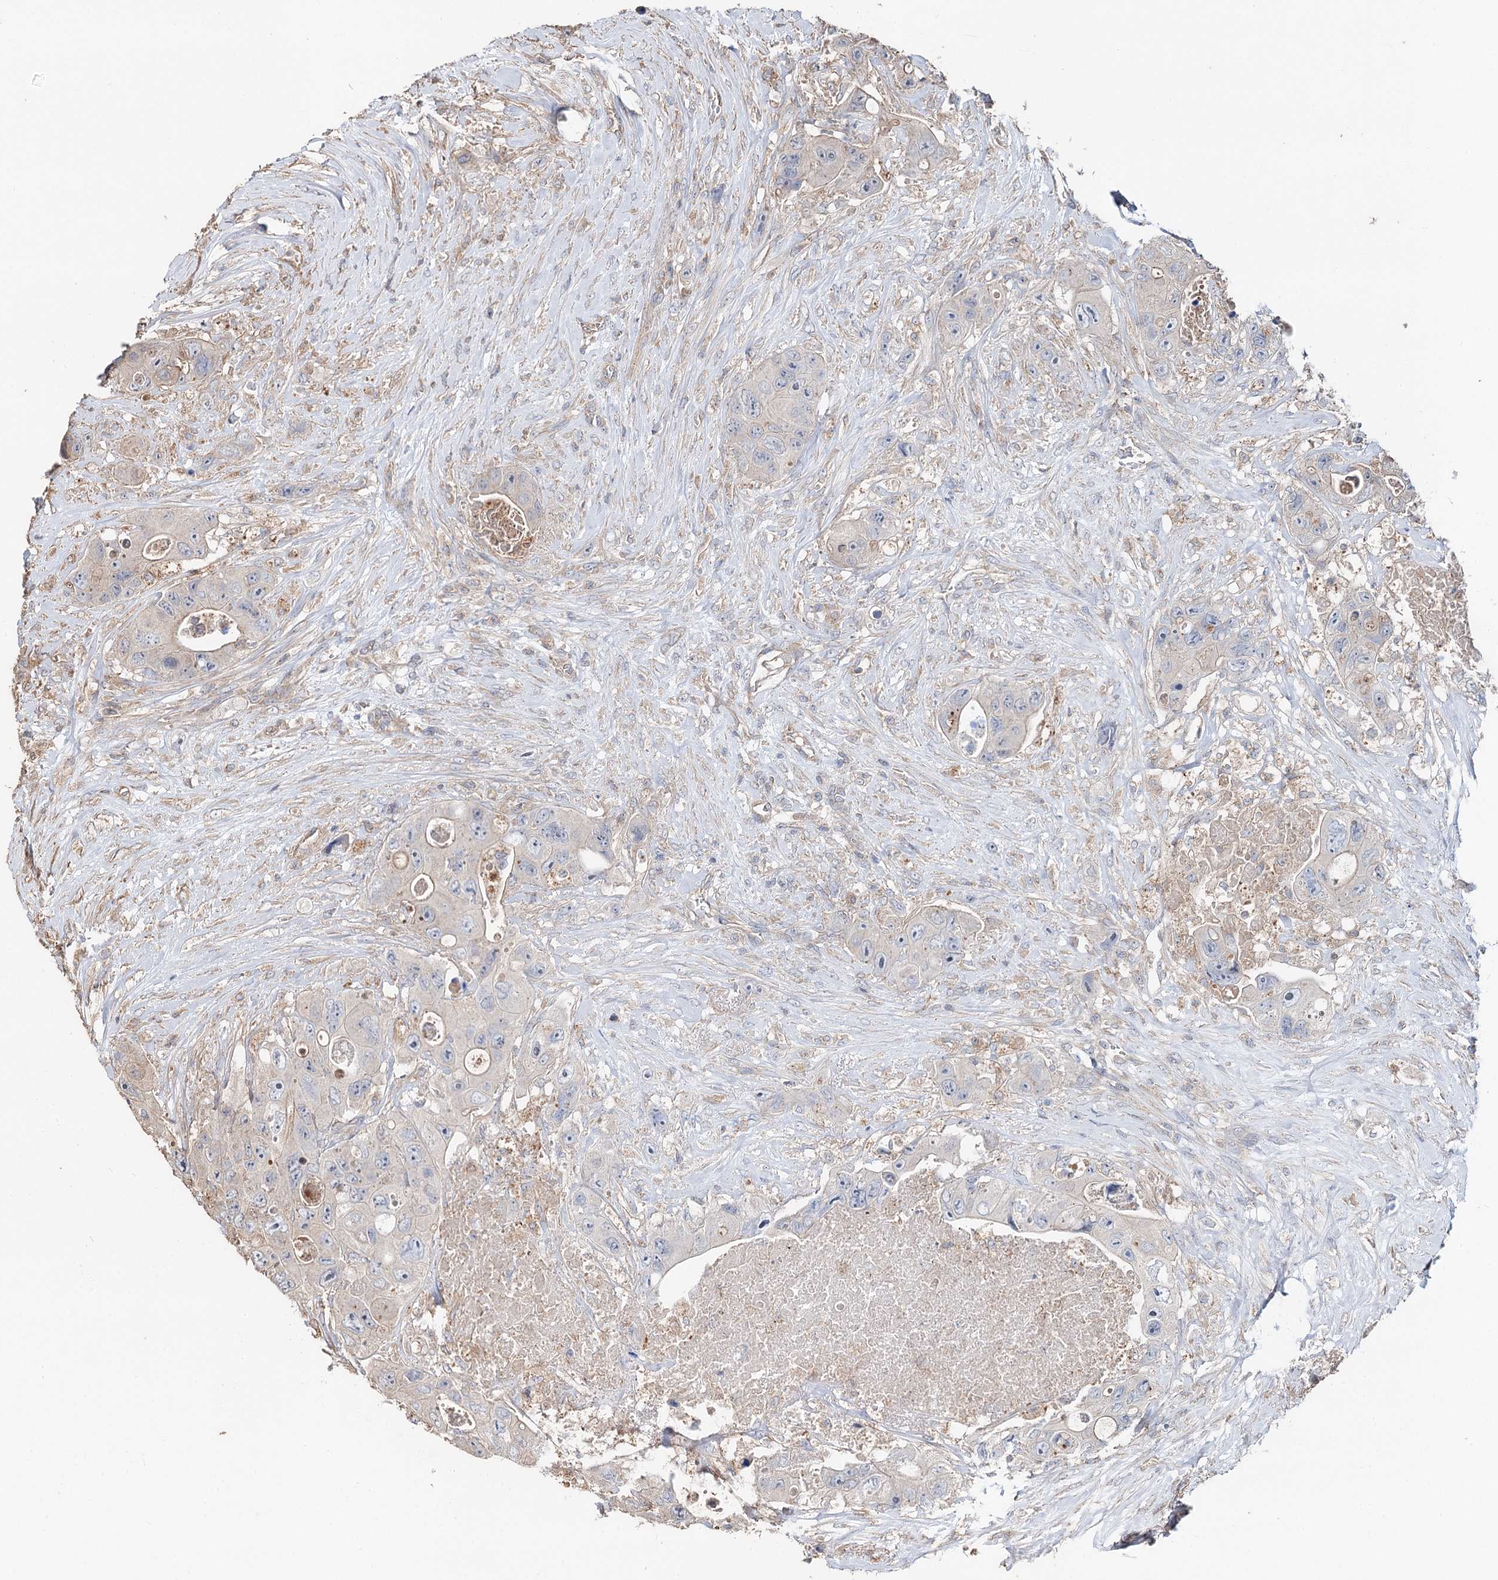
{"staining": {"intensity": "negative", "quantity": "none", "location": "none"}, "tissue": "colorectal cancer", "cell_type": "Tumor cells", "image_type": "cancer", "snomed": [{"axis": "morphology", "description": "Adenocarcinoma, NOS"}, {"axis": "topography", "description": "Colon"}], "caption": "Adenocarcinoma (colorectal) stained for a protein using immunohistochemistry (IHC) displays no positivity tumor cells.", "gene": "SPART", "patient": {"sex": "female", "age": 46}}